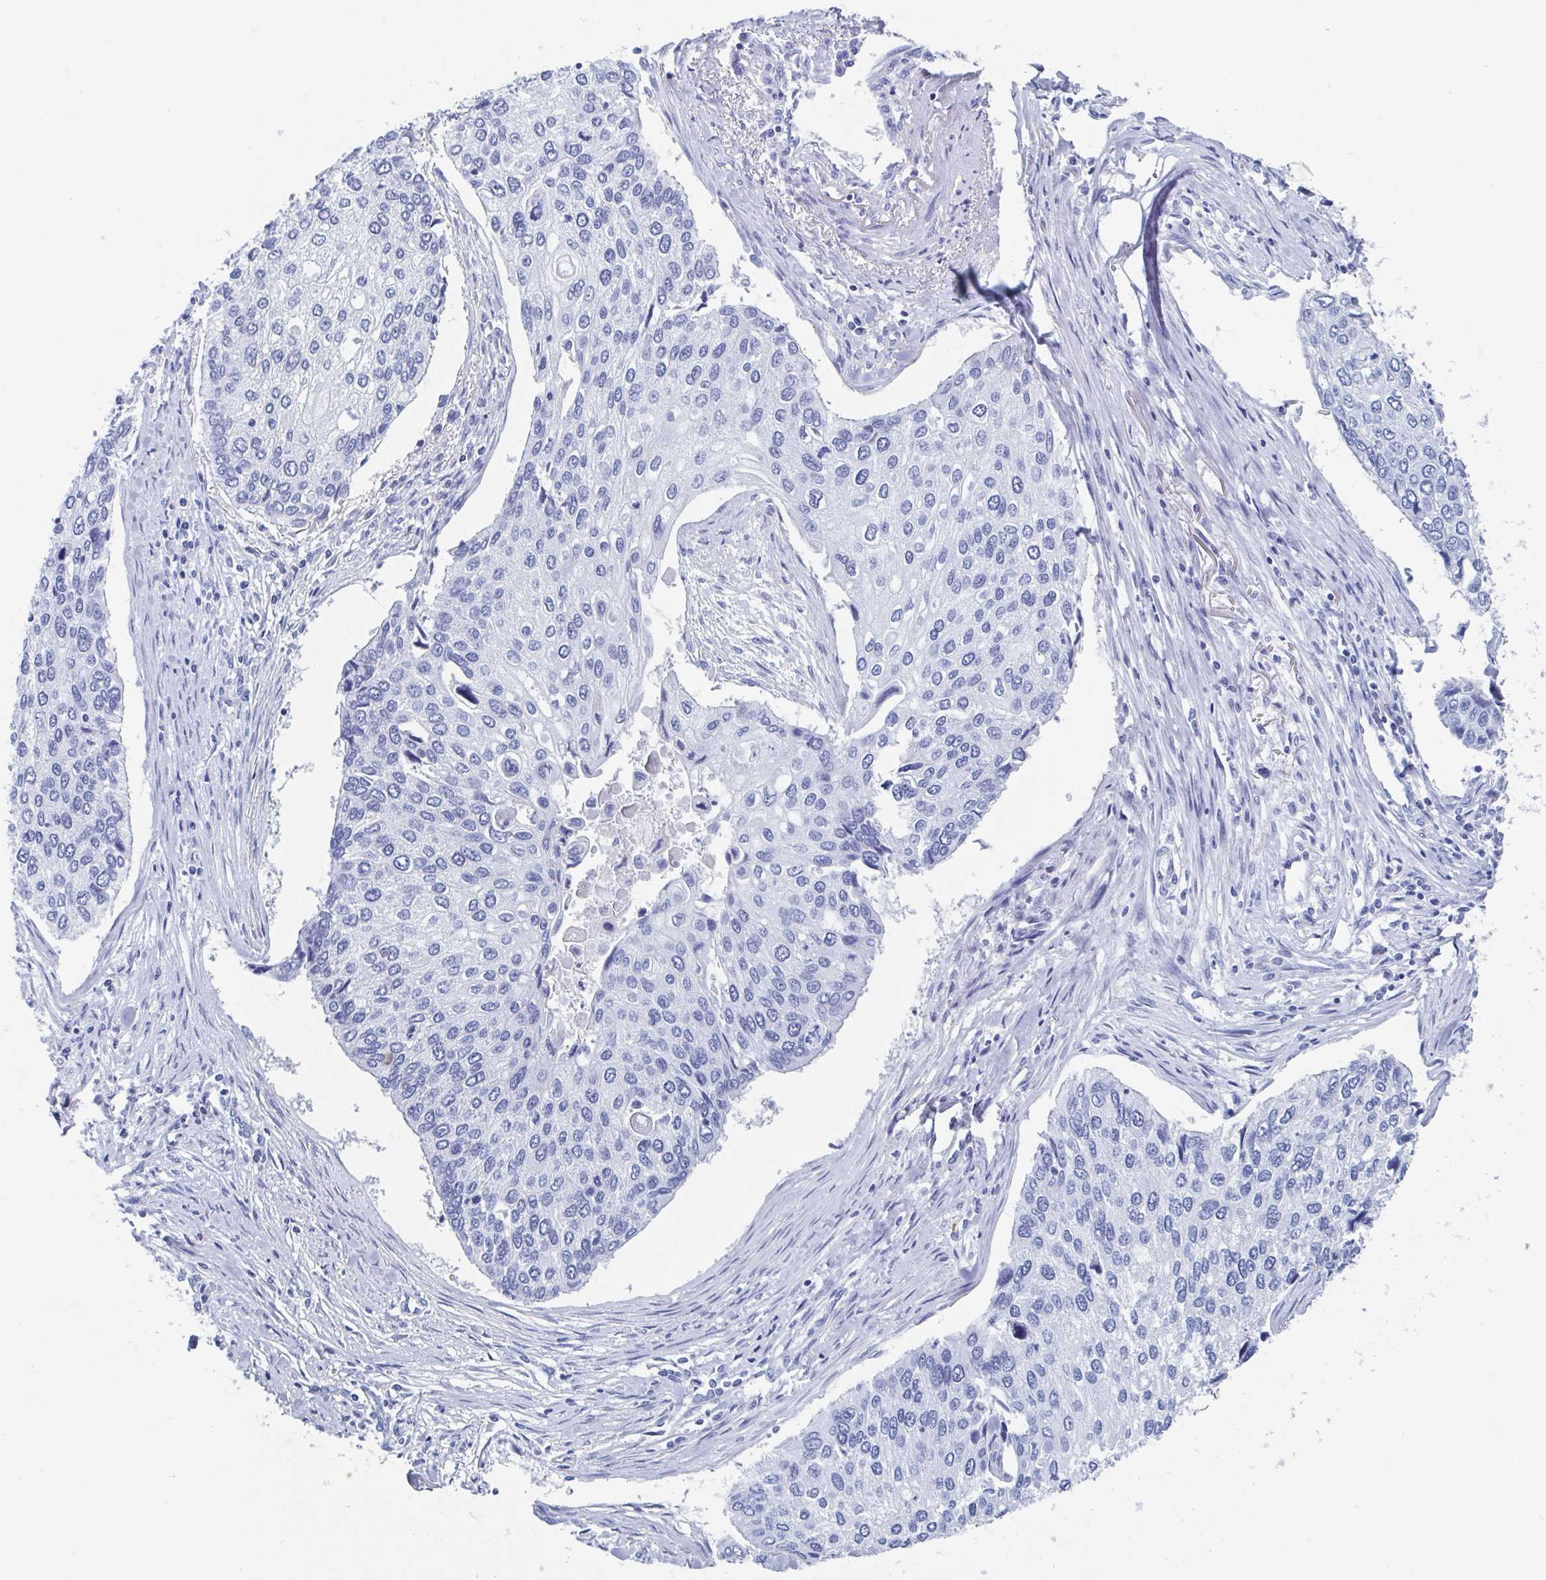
{"staining": {"intensity": "negative", "quantity": "none", "location": "none"}, "tissue": "lung cancer", "cell_type": "Tumor cells", "image_type": "cancer", "snomed": [{"axis": "morphology", "description": "Squamous cell carcinoma, NOS"}, {"axis": "morphology", "description": "Squamous cell carcinoma, metastatic, NOS"}, {"axis": "topography", "description": "Lung"}], "caption": "This photomicrograph is of lung cancer stained with IHC to label a protein in brown with the nuclei are counter-stained blue. There is no positivity in tumor cells.", "gene": "C10orf53", "patient": {"sex": "male", "age": 63}}